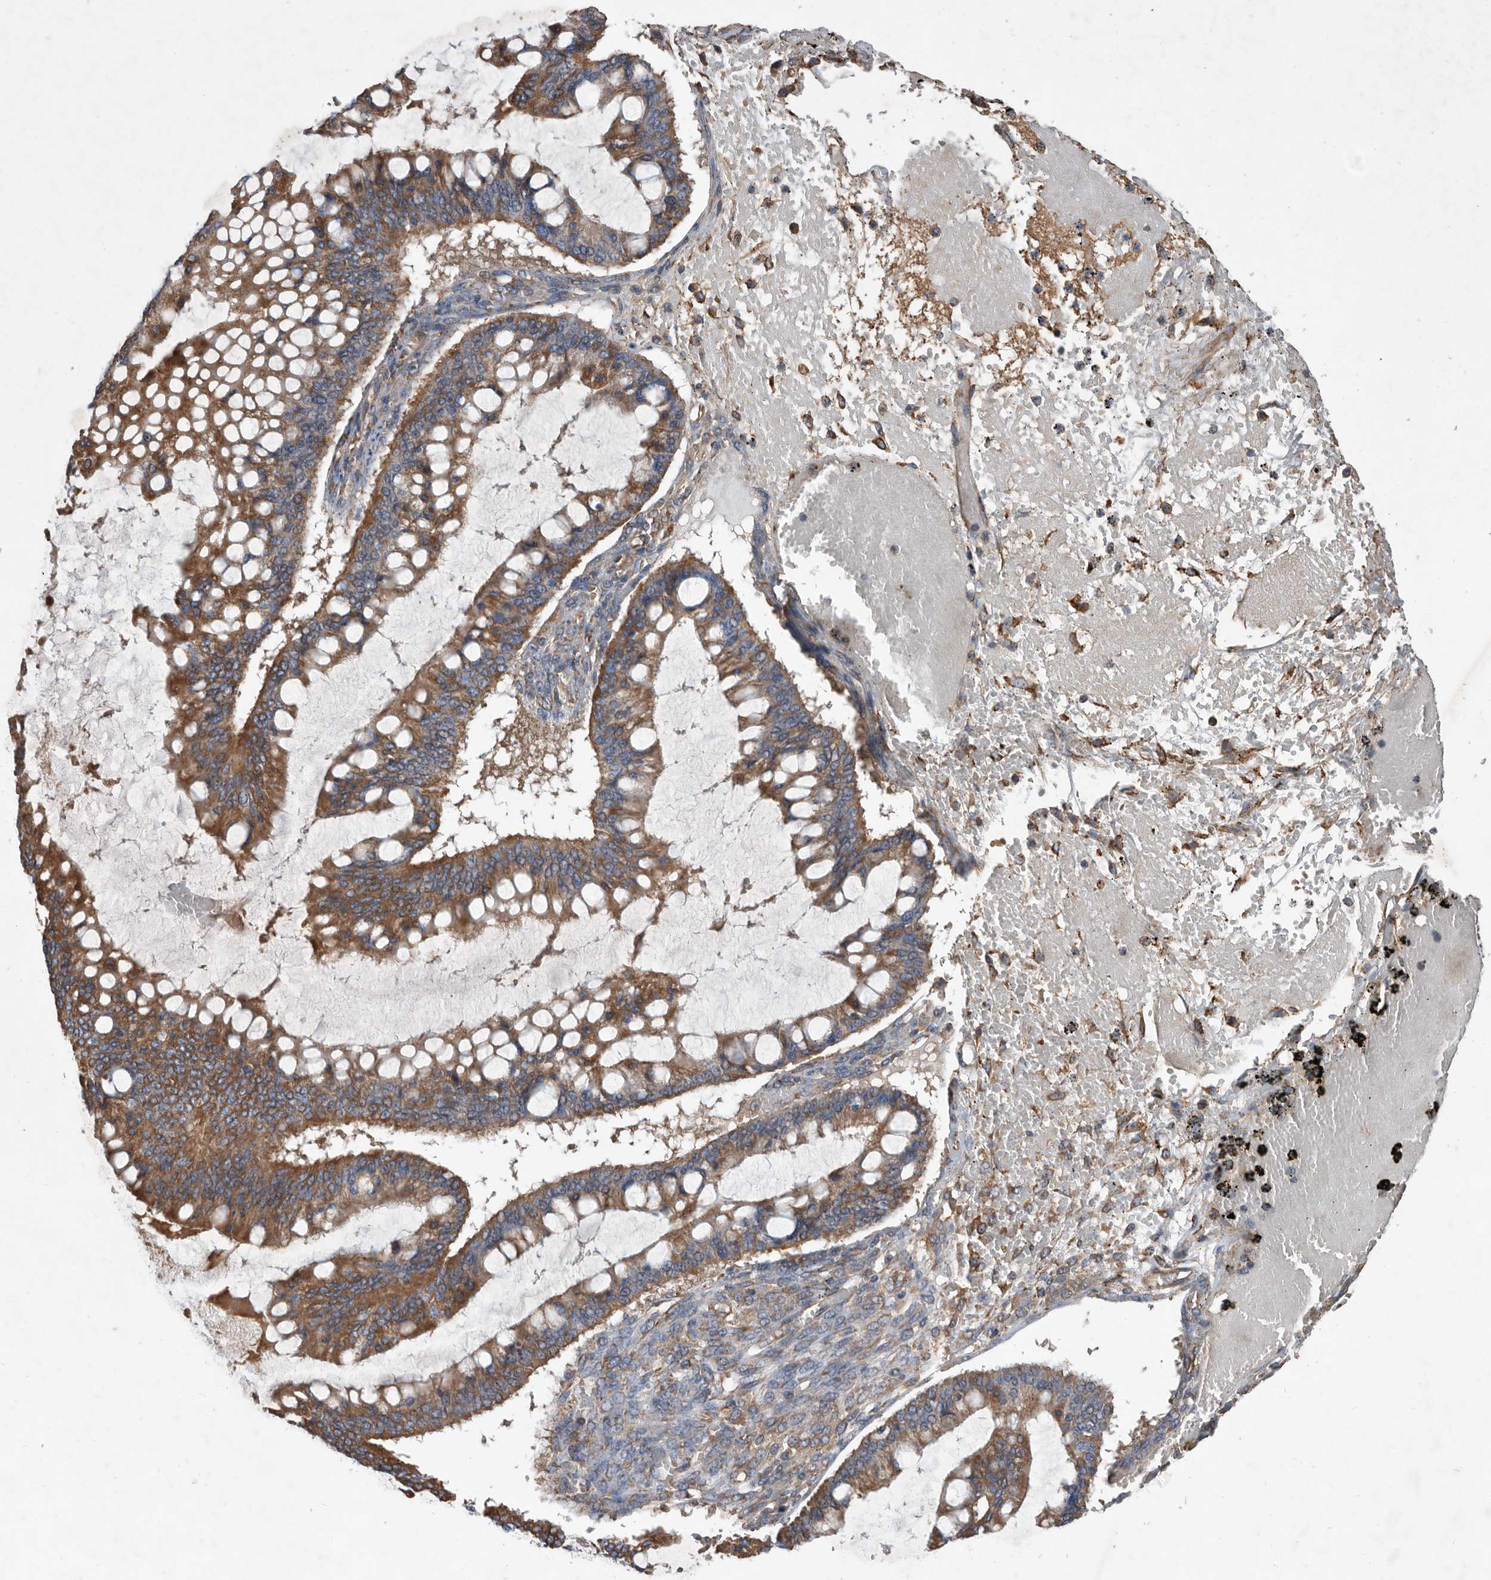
{"staining": {"intensity": "moderate", "quantity": ">75%", "location": "cytoplasmic/membranous"}, "tissue": "ovarian cancer", "cell_type": "Tumor cells", "image_type": "cancer", "snomed": [{"axis": "morphology", "description": "Cystadenocarcinoma, mucinous, NOS"}, {"axis": "topography", "description": "Ovary"}], "caption": "Ovarian cancer stained for a protein reveals moderate cytoplasmic/membranous positivity in tumor cells. (IHC, brightfield microscopy, high magnification).", "gene": "ATP13A3", "patient": {"sex": "female", "age": 73}}